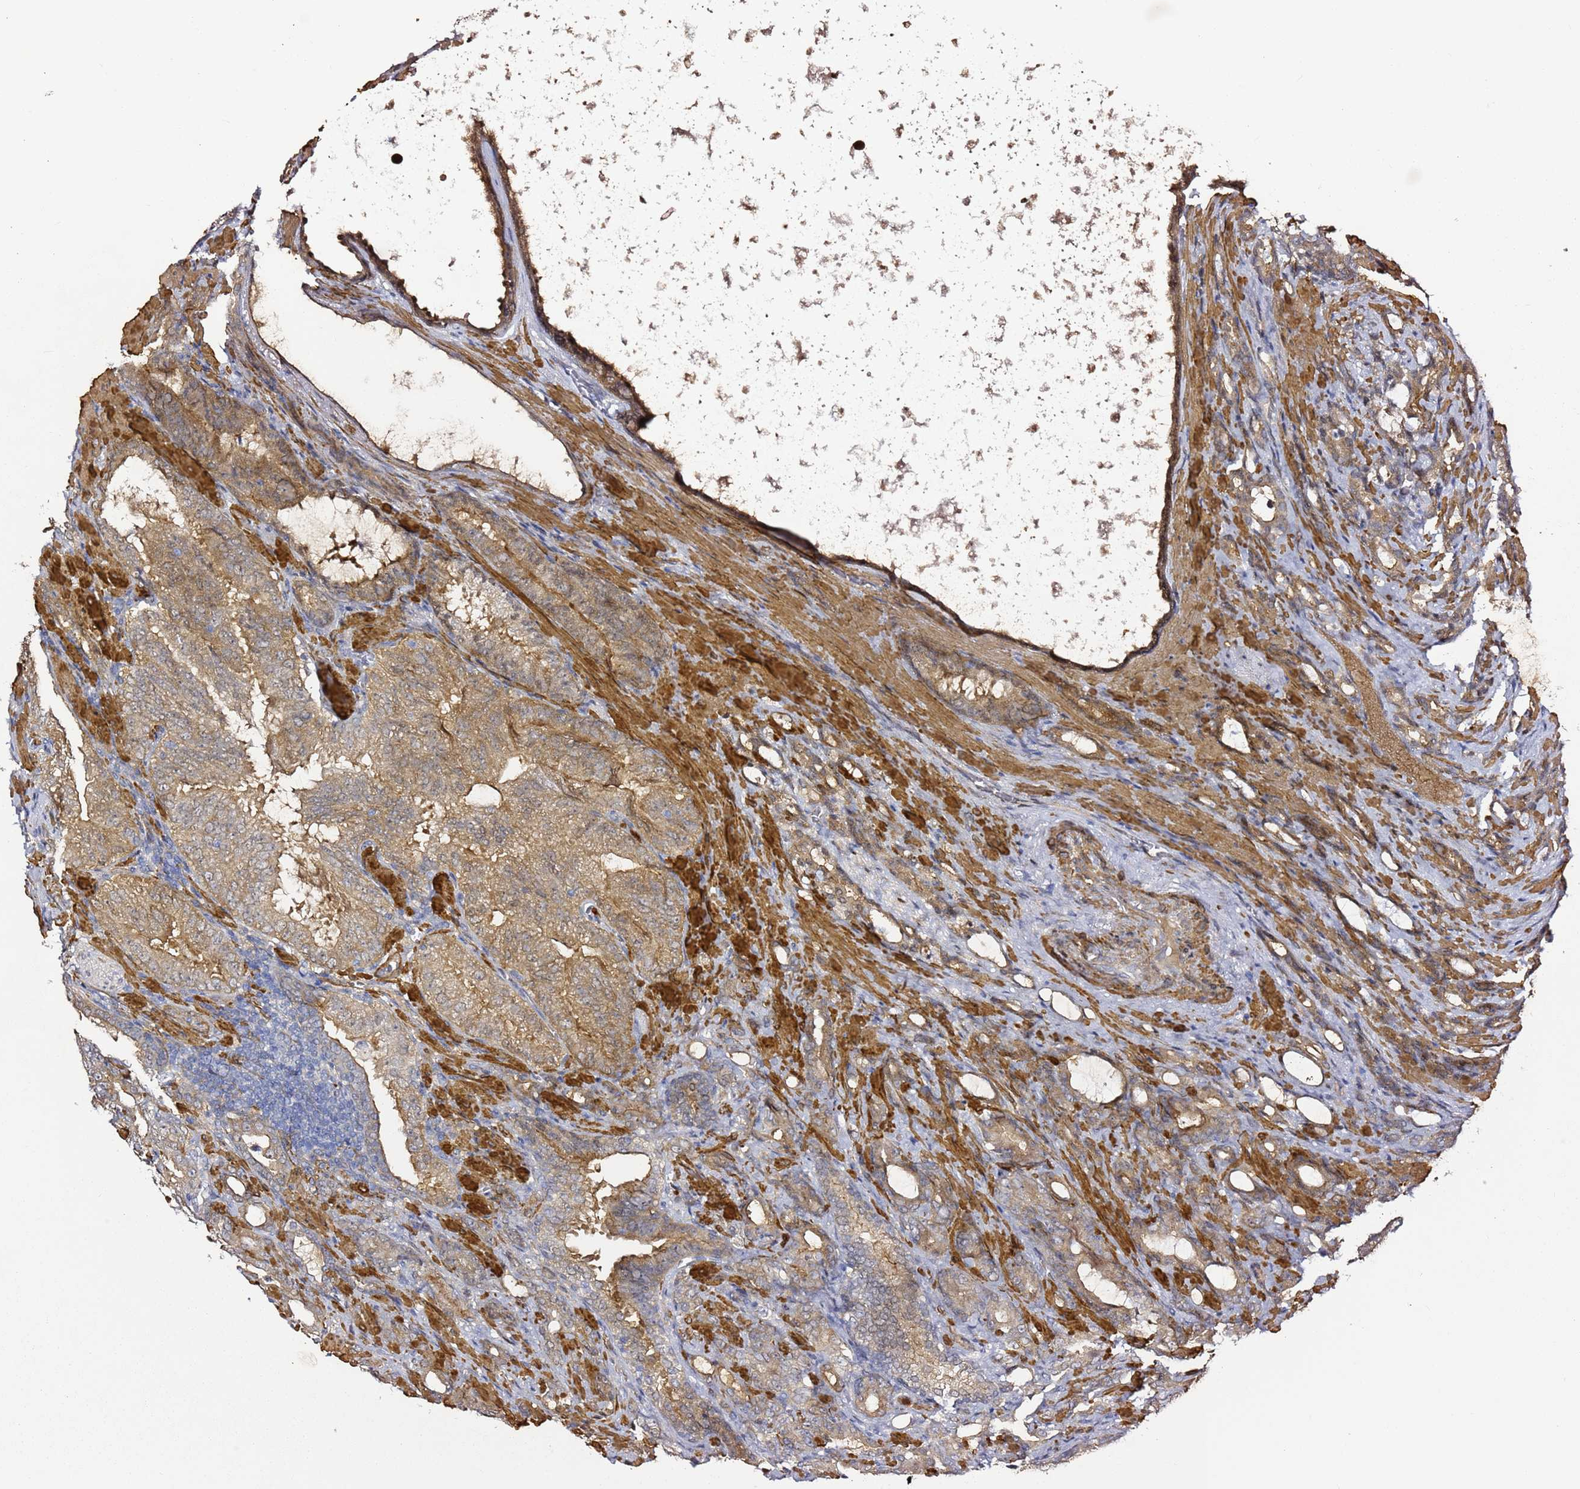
{"staining": {"intensity": "moderate", "quantity": ">75%", "location": "cytoplasmic/membranous"}, "tissue": "prostate cancer", "cell_type": "Tumor cells", "image_type": "cancer", "snomed": [{"axis": "morphology", "description": "Adenocarcinoma, High grade"}, {"axis": "topography", "description": "Prostate"}], "caption": "Immunohistochemistry (DAB (3,3'-diaminobenzidine)) staining of adenocarcinoma (high-grade) (prostate) exhibits moderate cytoplasmic/membranous protein staining in approximately >75% of tumor cells.", "gene": "EPS8L1", "patient": {"sex": "male", "age": 72}}